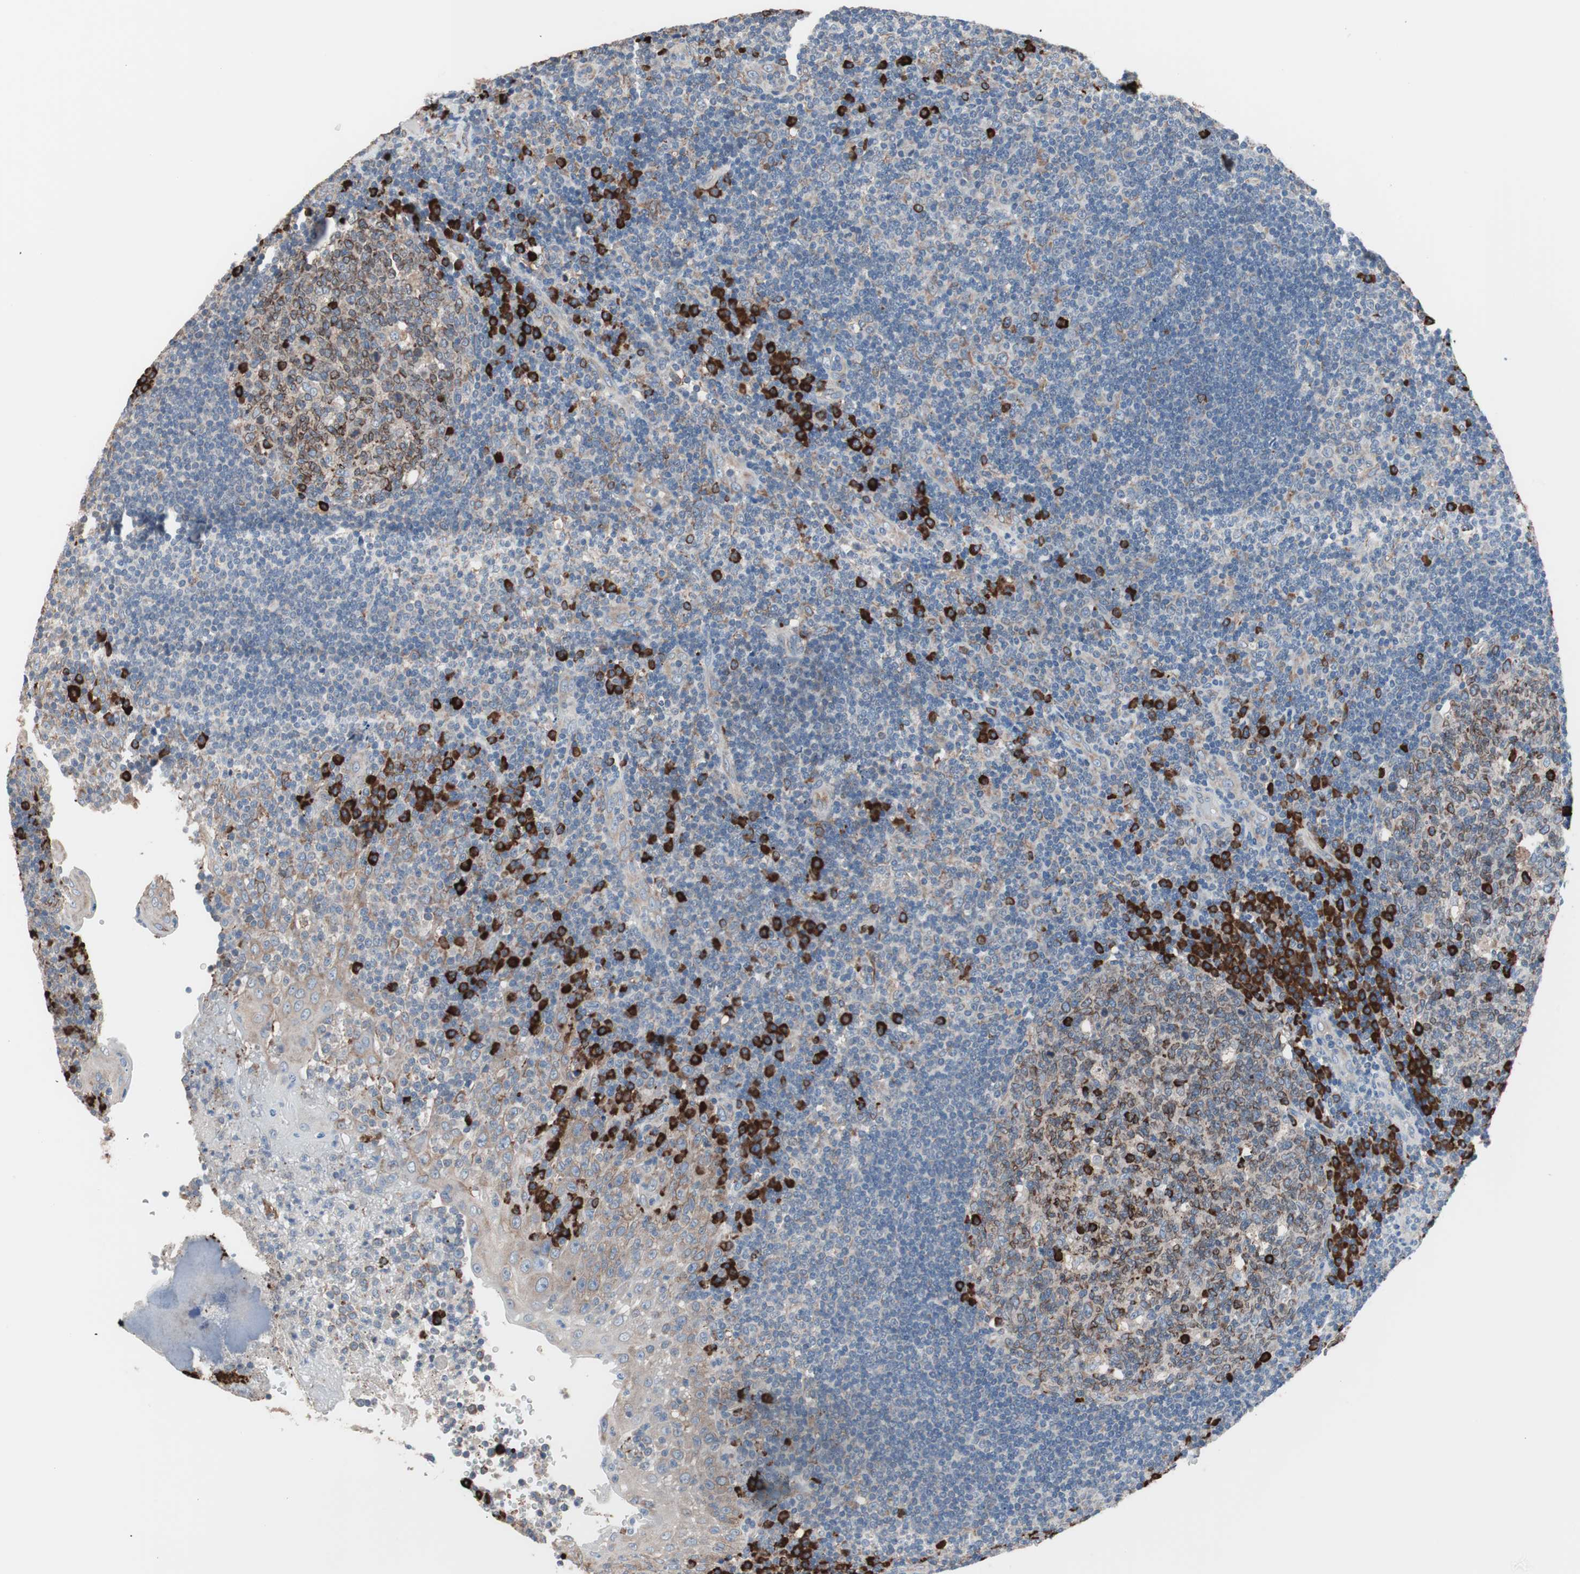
{"staining": {"intensity": "weak", "quantity": "<25%", "location": "cytoplasmic/membranous"}, "tissue": "tonsil", "cell_type": "Germinal center cells", "image_type": "normal", "snomed": [{"axis": "morphology", "description": "Normal tissue, NOS"}, {"axis": "topography", "description": "Tonsil"}], "caption": "High power microscopy histopathology image of an immunohistochemistry (IHC) histopathology image of benign tonsil, revealing no significant staining in germinal center cells. (DAB (3,3'-diaminobenzidine) immunohistochemistry visualized using brightfield microscopy, high magnification).", "gene": "SLC27A4", "patient": {"sex": "female", "age": 40}}